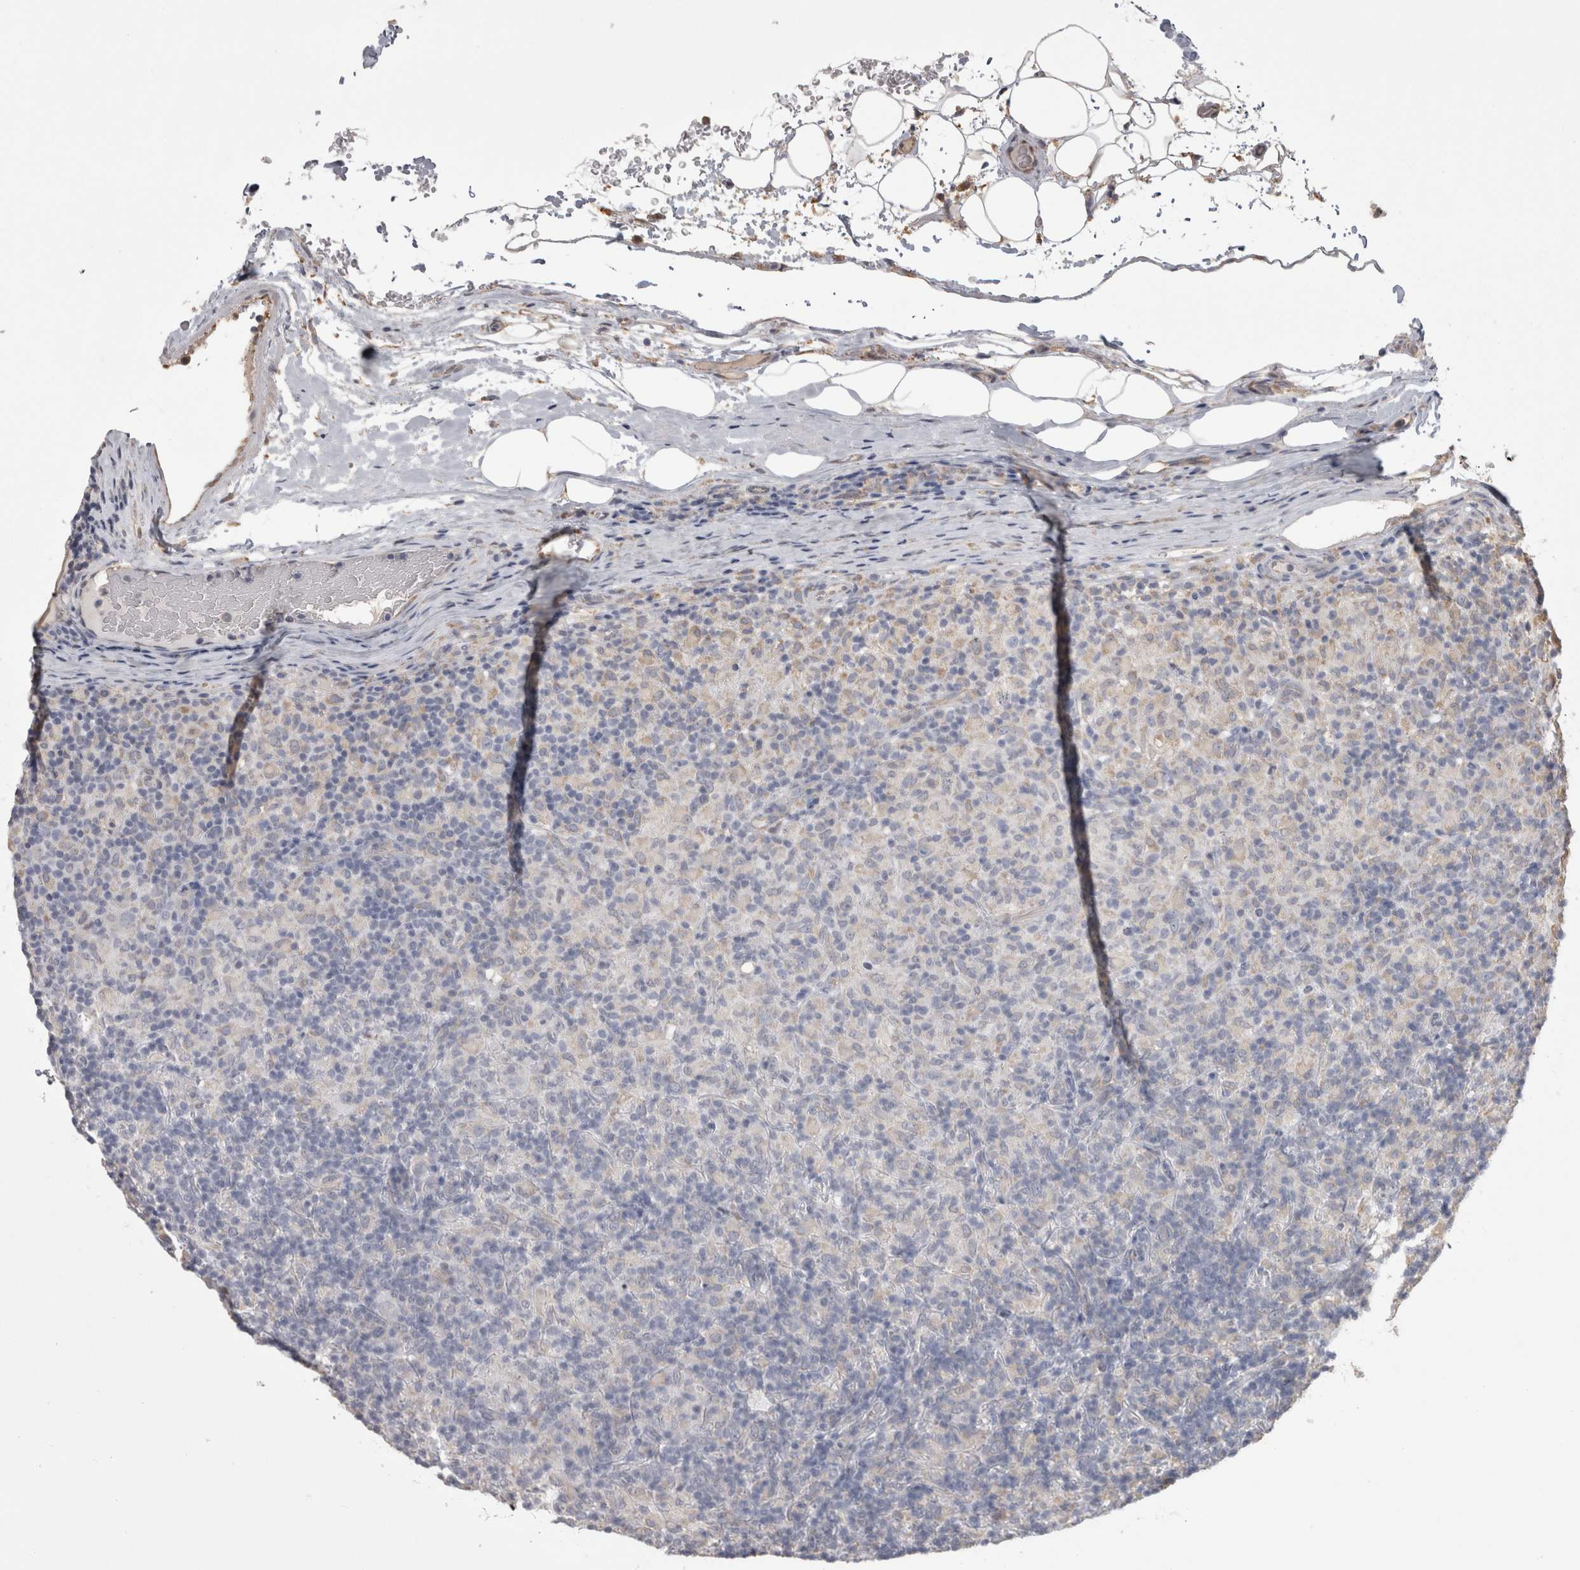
{"staining": {"intensity": "negative", "quantity": "none", "location": "none"}, "tissue": "lymphoma", "cell_type": "Tumor cells", "image_type": "cancer", "snomed": [{"axis": "morphology", "description": "Hodgkin's disease, NOS"}, {"axis": "topography", "description": "Lymph node"}], "caption": "Protein analysis of Hodgkin's disease exhibits no significant staining in tumor cells.", "gene": "PON2", "patient": {"sex": "male", "age": 70}}